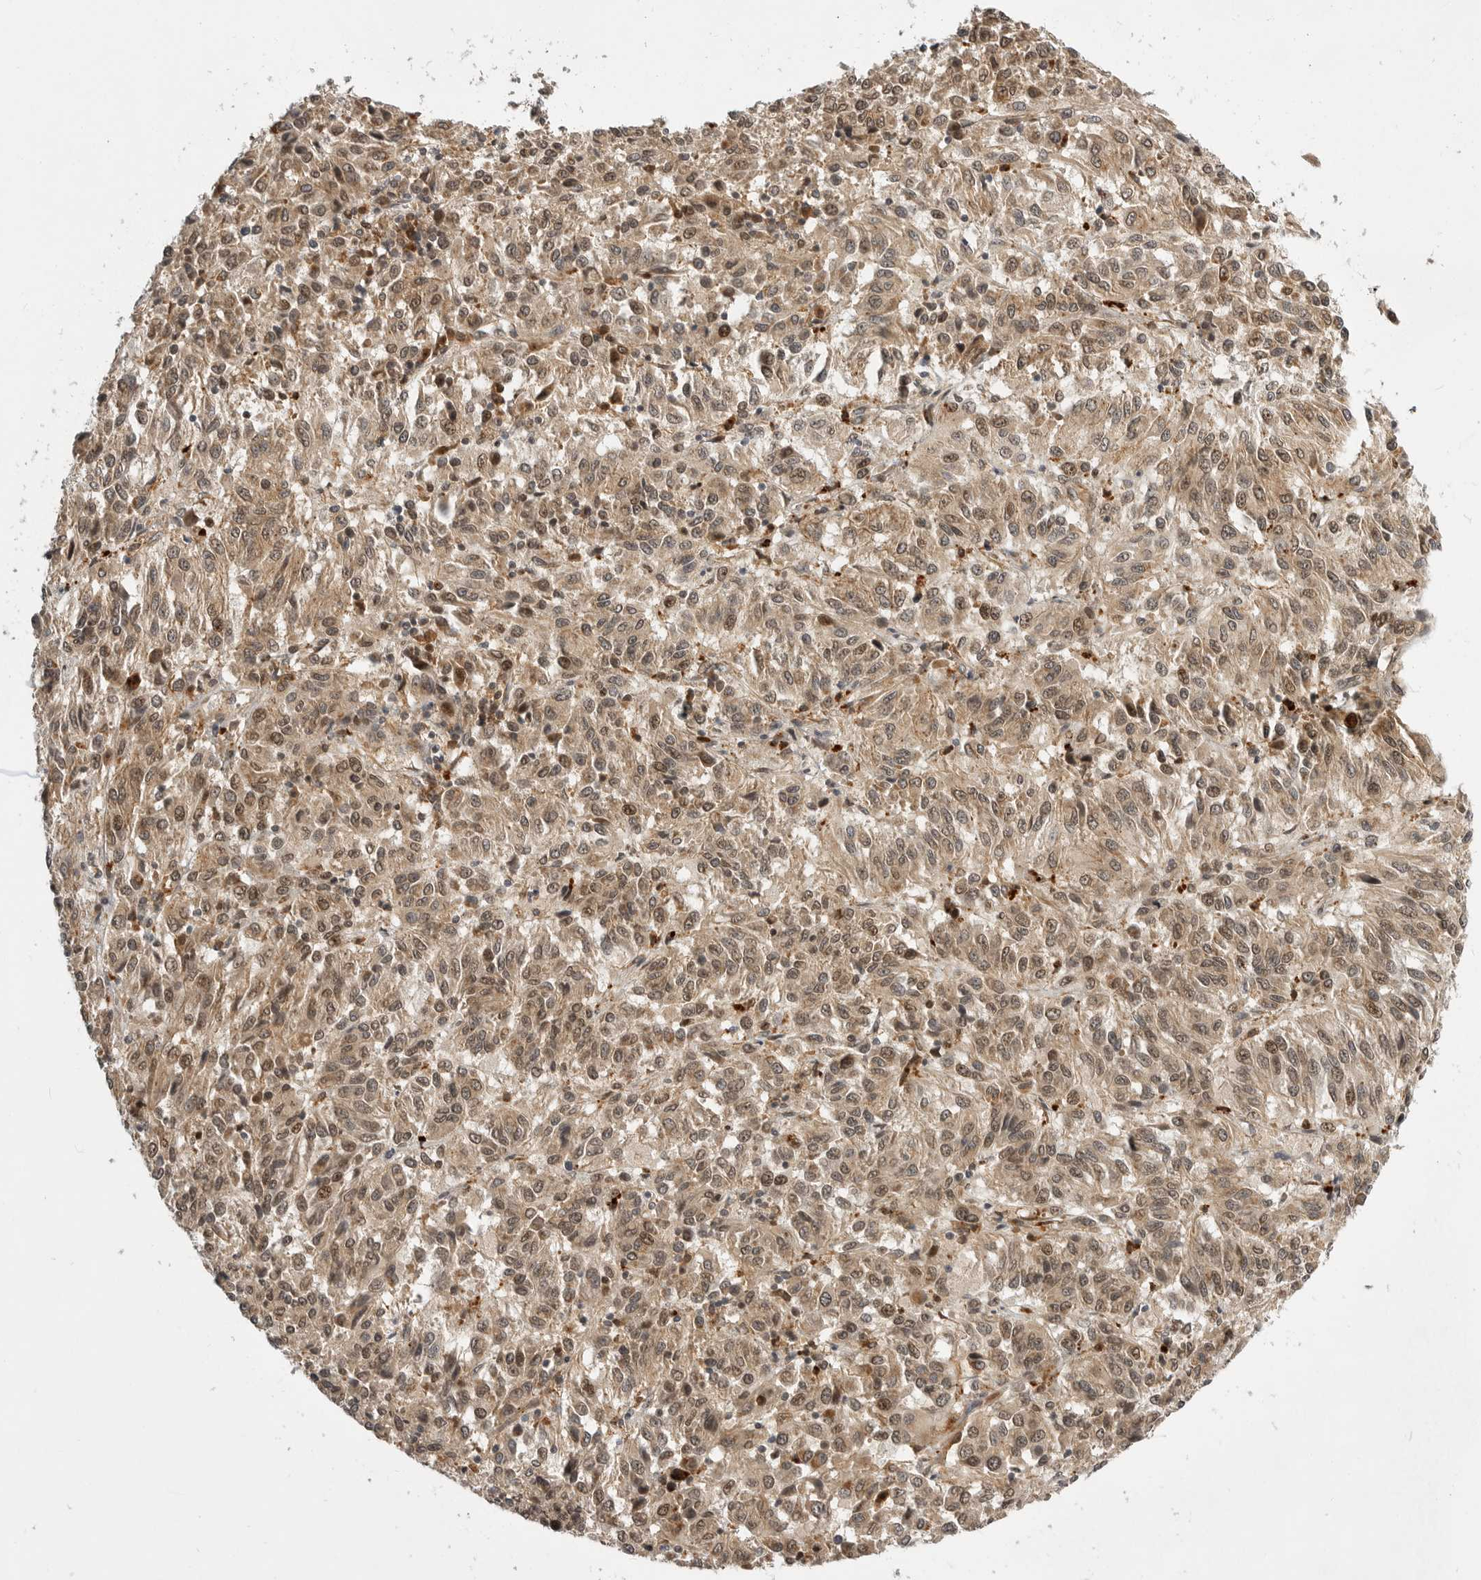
{"staining": {"intensity": "moderate", "quantity": ">75%", "location": "cytoplasmic/membranous,nuclear"}, "tissue": "melanoma", "cell_type": "Tumor cells", "image_type": "cancer", "snomed": [{"axis": "morphology", "description": "Malignant melanoma, Metastatic site"}, {"axis": "topography", "description": "Lung"}], "caption": "Protein analysis of melanoma tissue shows moderate cytoplasmic/membranous and nuclear expression in approximately >75% of tumor cells. The staining was performed using DAB (3,3'-diaminobenzidine) to visualize the protein expression in brown, while the nuclei were stained in blue with hematoxylin (Magnification: 20x).", "gene": "CSNK1G3", "patient": {"sex": "male", "age": 64}}